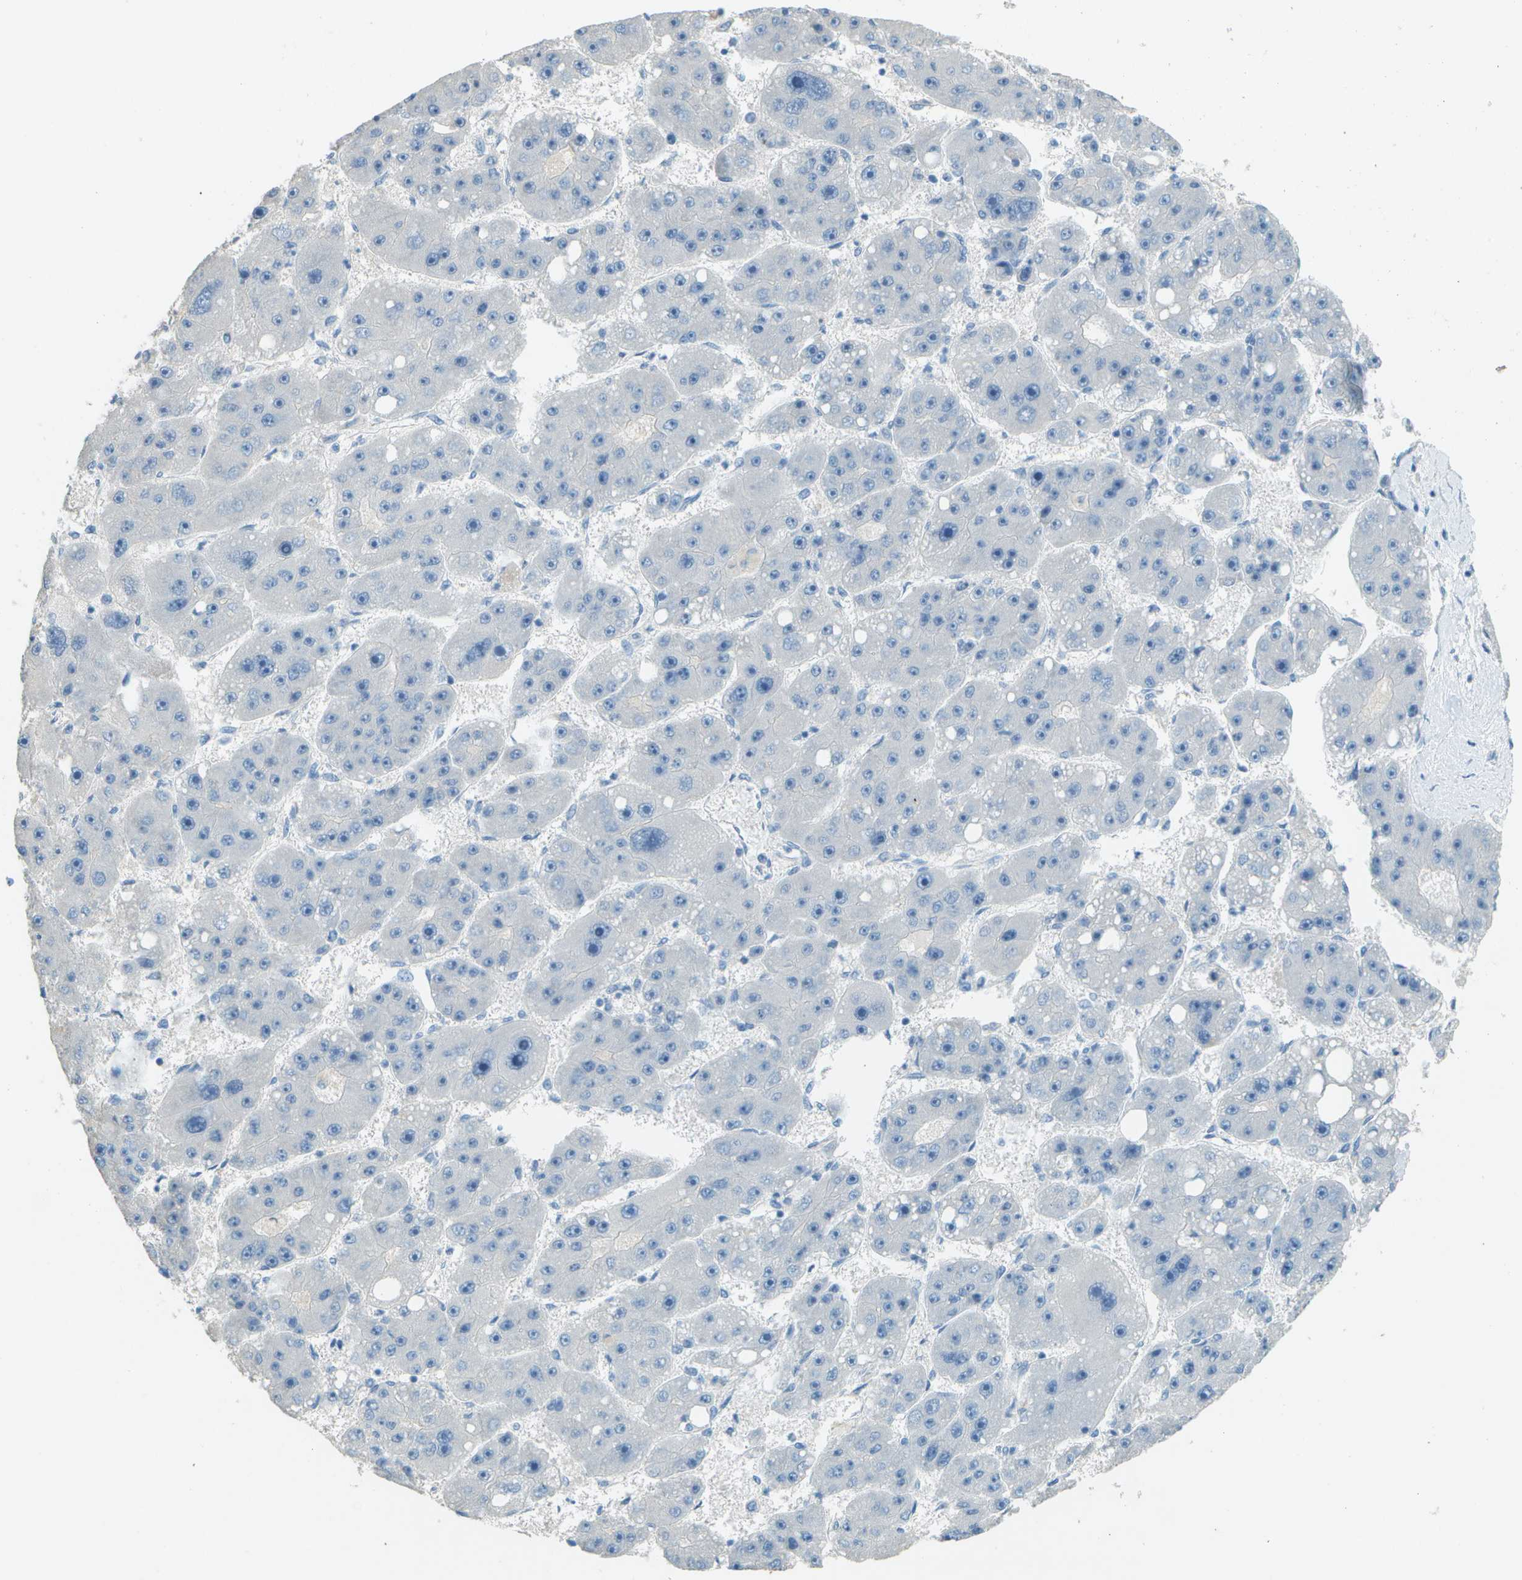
{"staining": {"intensity": "negative", "quantity": "none", "location": "none"}, "tissue": "liver cancer", "cell_type": "Tumor cells", "image_type": "cancer", "snomed": [{"axis": "morphology", "description": "Carcinoma, Hepatocellular, NOS"}, {"axis": "topography", "description": "Liver"}], "caption": "This is a histopathology image of immunohistochemistry (IHC) staining of liver cancer (hepatocellular carcinoma), which shows no staining in tumor cells. (DAB immunohistochemistry (IHC) with hematoxylin counter stain).", "gene": "LGI2", "patient": {"sex": "female", "age": 61}}